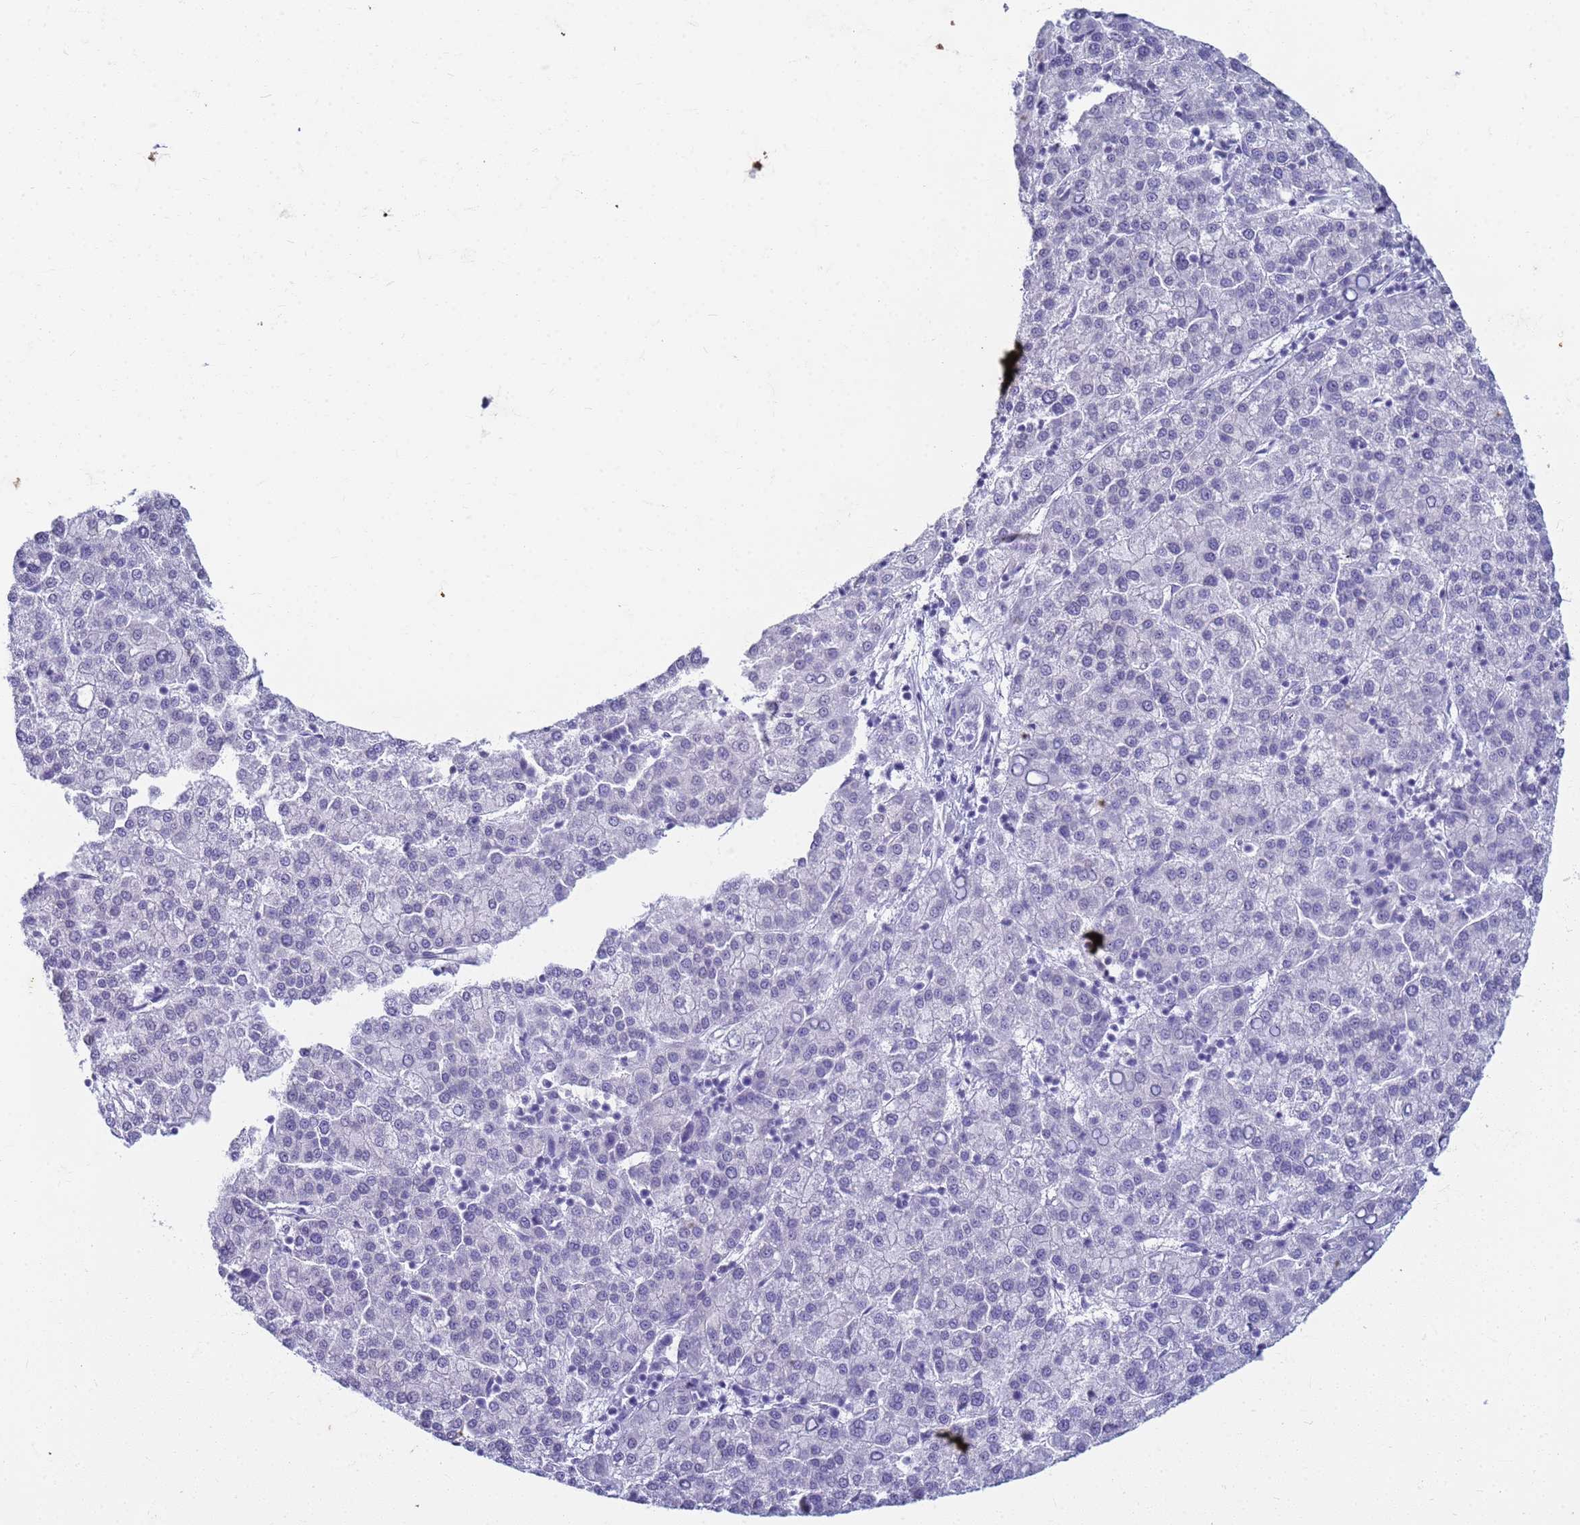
{"staining": {"intensity": "negative", "quantity": "none", "location": "none"}, "tissue": "liver cancer", "cell_type": "Tumor cells", "image_type": "cancer", "snomed": [{"axis": "morphology", "description": "Carcinoma, Hepatocellular, NOS"}, {"axis": "topography", "description": "Liver"}], "caption": "The histopathology image demonstrates no staining of tumor cells in liver hepatocellular carcinoma.", "gene": "SLC7A9", "patient": {"sex": "female", "age": 58}}